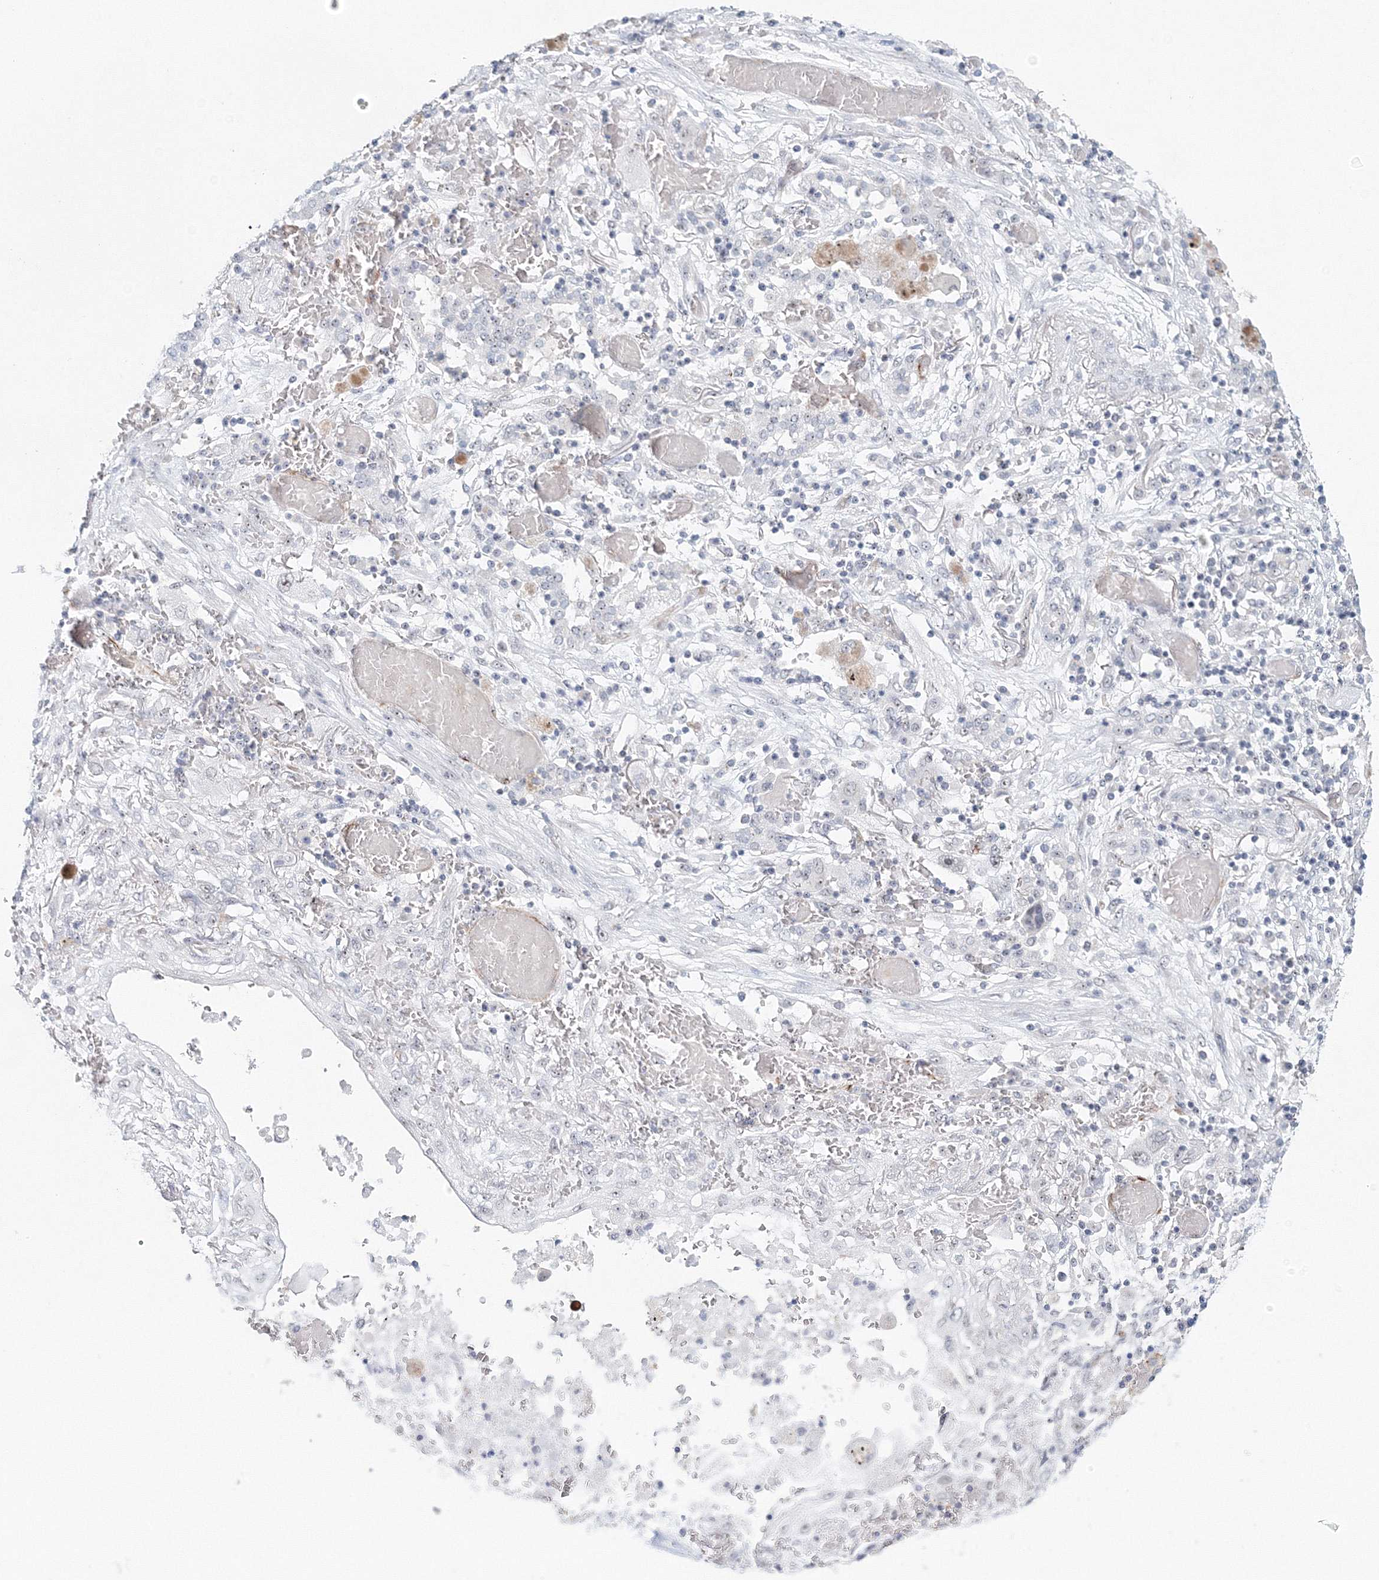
{"staining": {"intensity": "negative", "quantity": "none", "location": "none"}, "tissue": "lung cancer", "cell_type": "Tumor cells", "image_type": "cancer", "snomed": [{"axis": "morphology", "description": "Squamous cell carcinoma, NOS"}, {"axis": "topography", "description": "Lung"}], "caption": "Human lung cancer (squamous cell carcinoma) stained for a protein using IHC reveals no staining in tumor cells.", "gene": "SIRT7", "patient": {"sex": "female", "age": 47}}